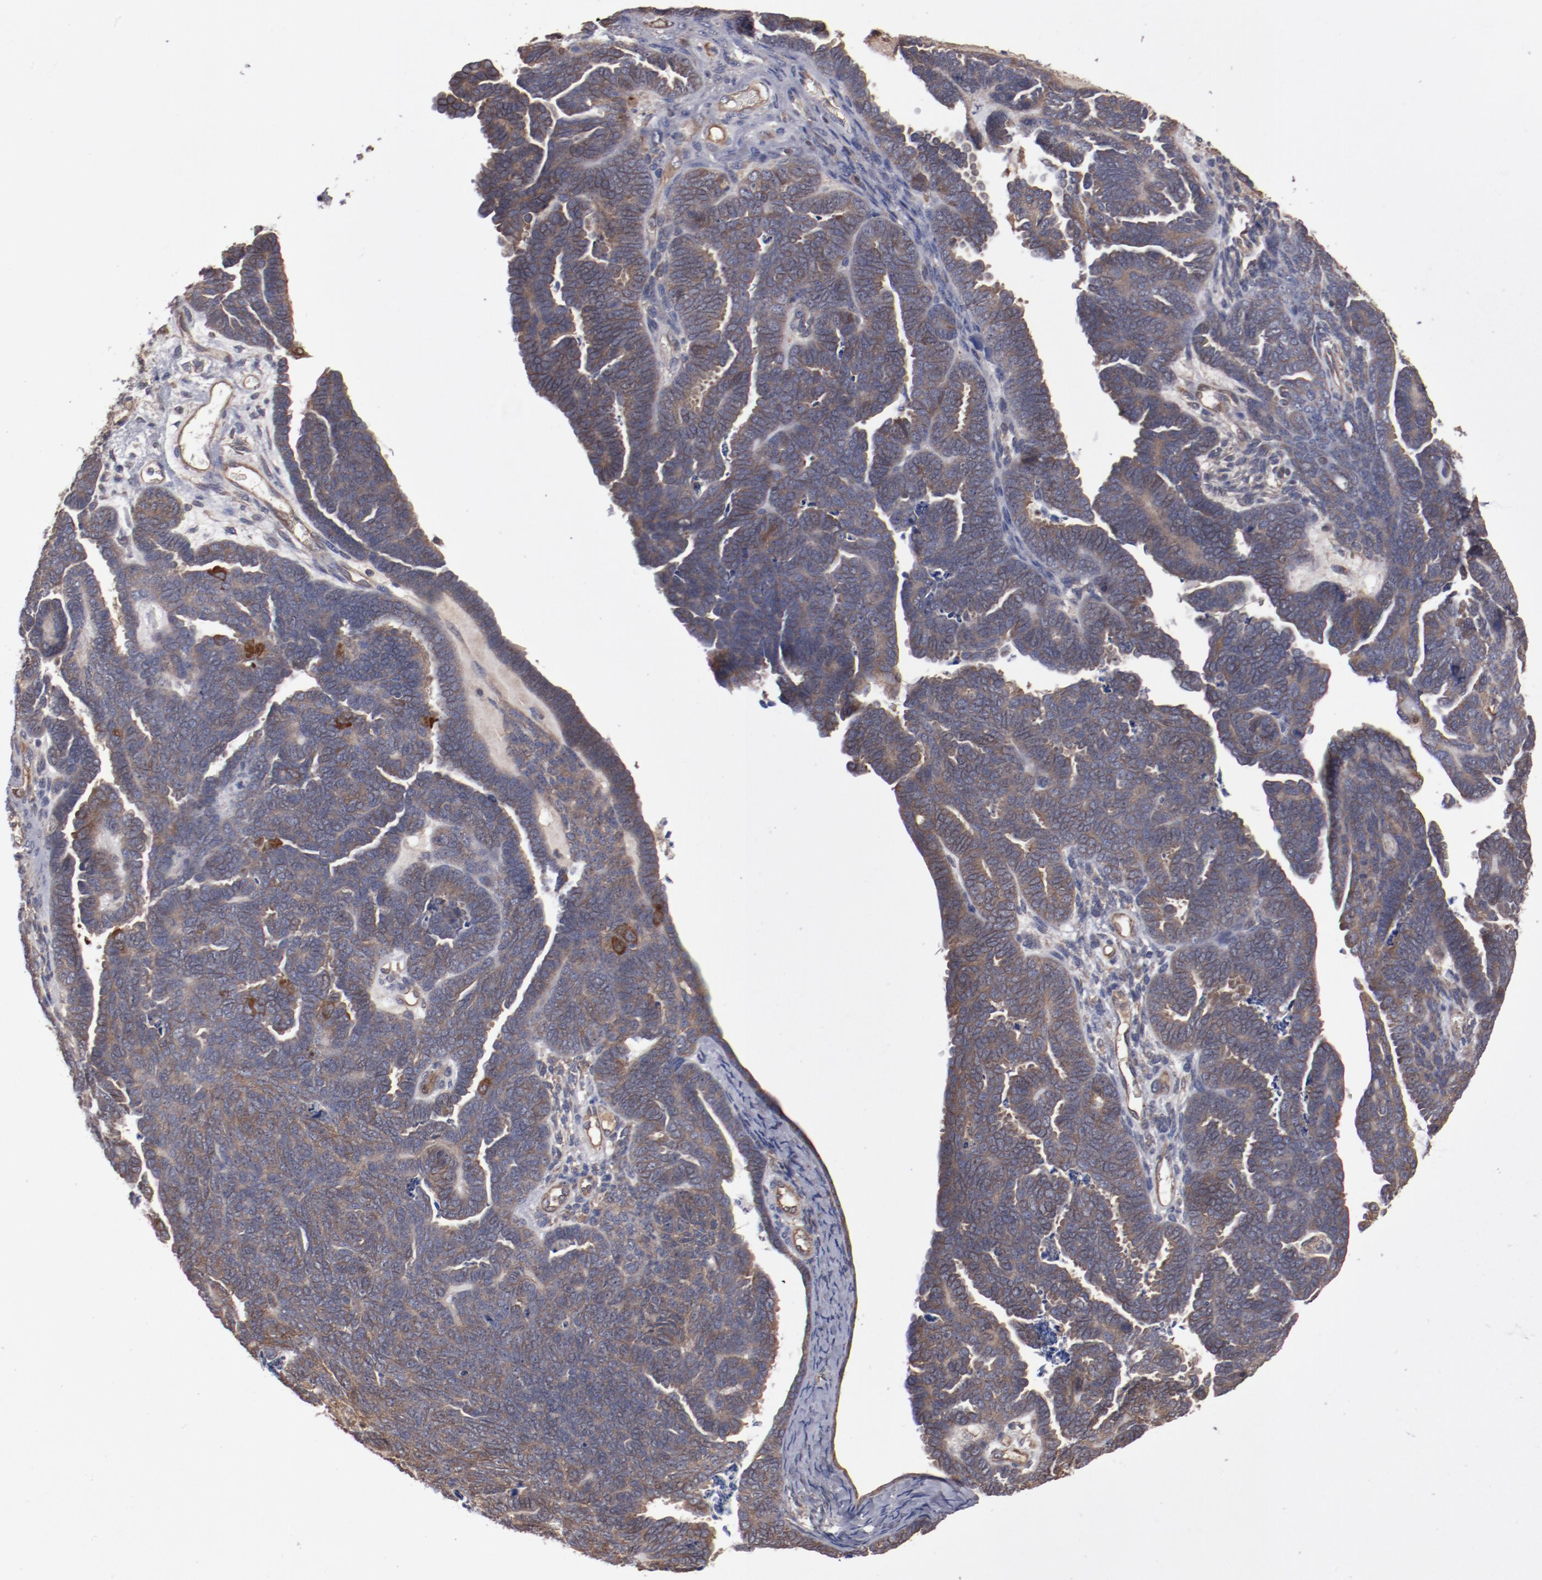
{"staining": {"intensity": "moderate", "quantity": ">75%", "location": "cytoplasmic/membranous"}, "tissue": "endometrial cancer", "cell_type": "Tumor cells", "image_type": "cancer", "snomed": [{"axis": "morphology", "description": "Neoplasm, malignant, NOS"}, {"axis": "topography", "description": "Endometrium"}], "caption": "Neoplasm (malignant) (endometrial) was stained to show a protein in brown. There is medium levels of moderate cytoplasmic/membranous expression in approximately >75% of tumor cells.", "gene": "DNAAF2", "patient": {"sex": "female", "age": 74}}